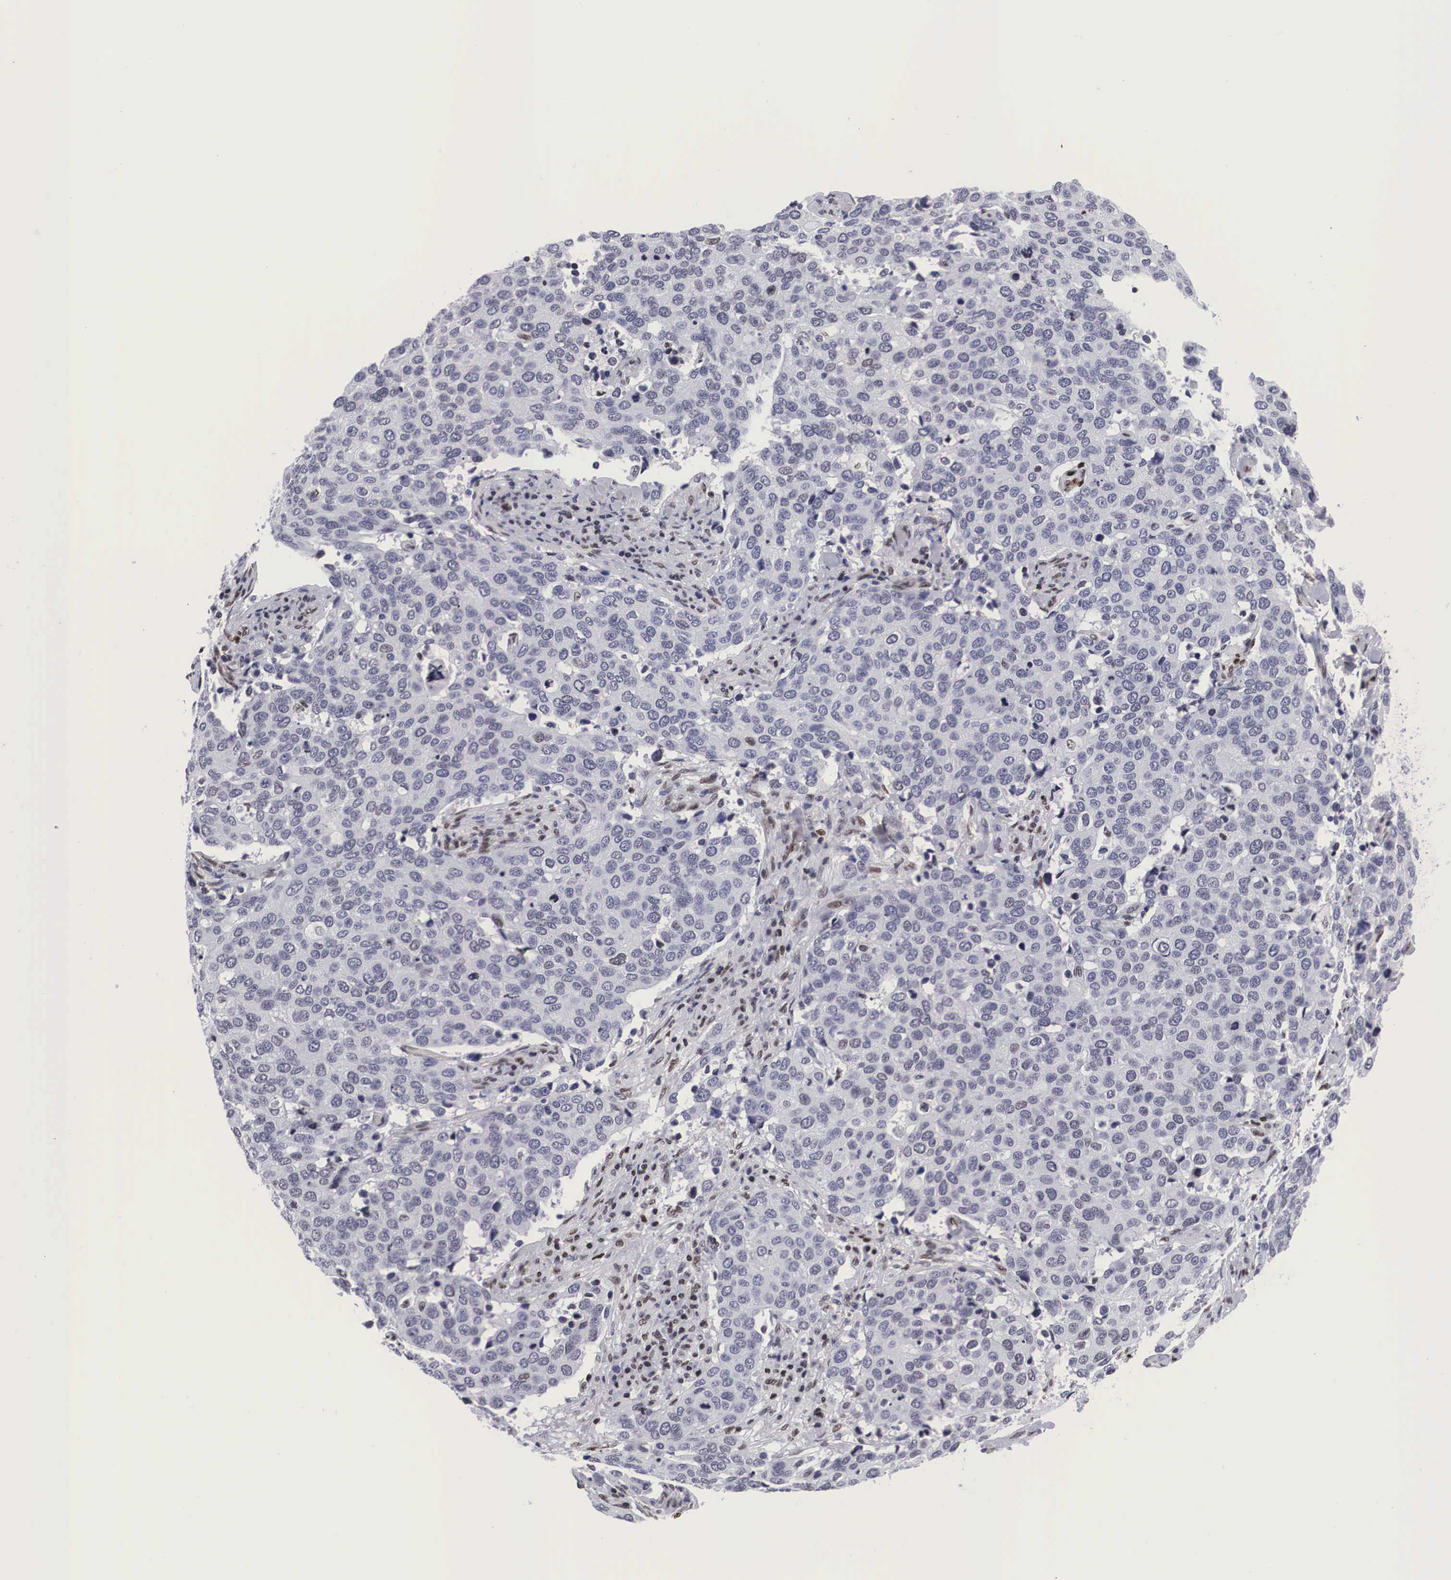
{"staining": {"intensity": "weak", "quantity": "25%-75%", "location": "nuclear"}, "tissue": "cervical cancer", "cell_type": "Tumor cells", "image_type": "cancer", "snomed": [{"axis": "morphology", "description": "Squamous cell carcinoma, NOS"}, {"axis": "topography", "description": "Cervix"}], "caption": "Weak nuclear protein expression is appreciated in about 25%-75% of tumor cells in cervical cancer.", "gene": "MECP2", "patient": {"sex": "female", "age": 54}}